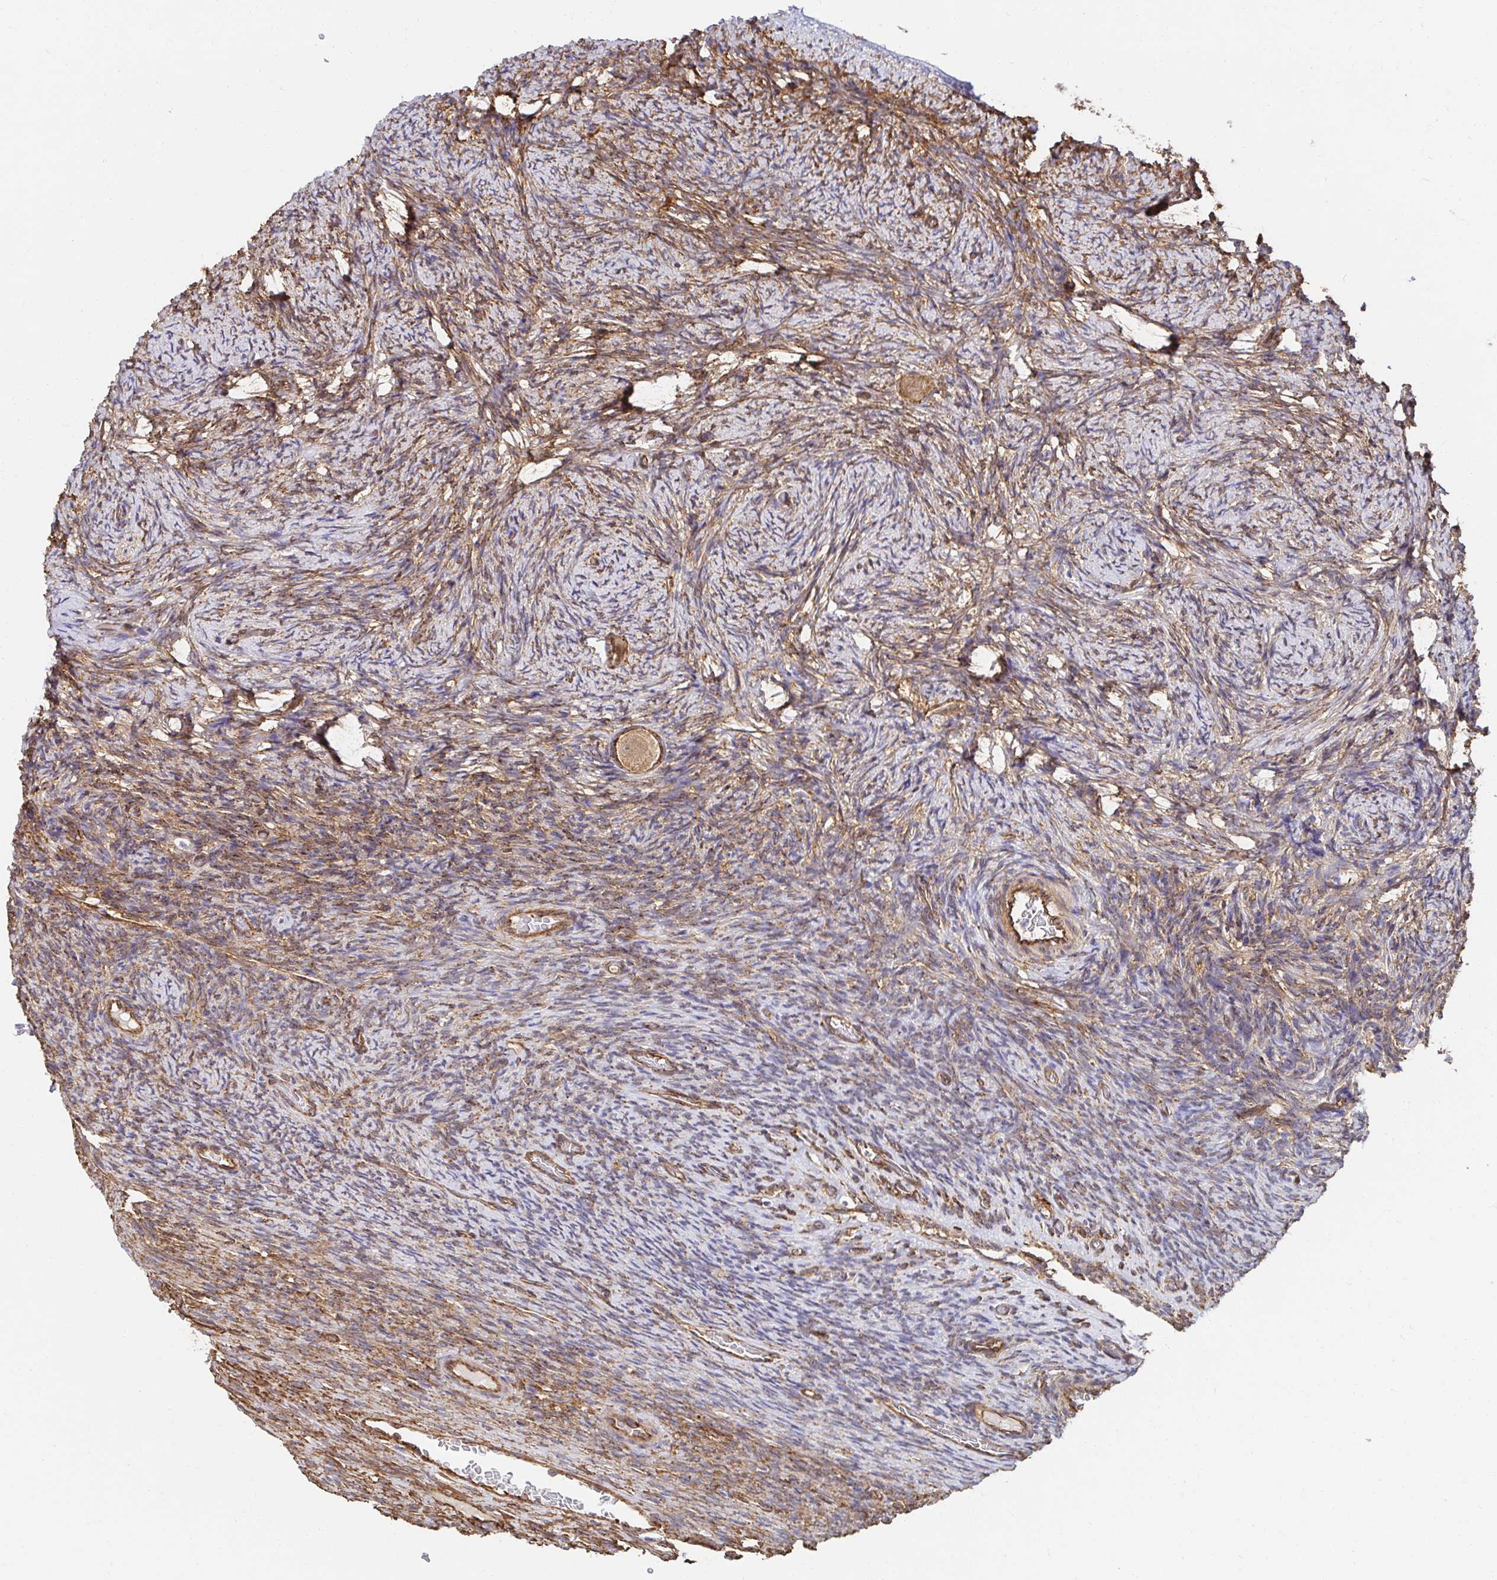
{"staining": {"intensity": "moderate", "quantity": ">75%", "location": "cytoplasmic/membranous"}, "tissue": "ovary", "cell_type": "Follicle cells", "image_type": "normal", "snomed": [{"axis": "morphology", "description": "Normal tissue, NOS"}, {"axis": "topography", "description": "Ovary"}], "caption": "Ovary stained with DAB immunohistochemistry (IHC) shows medium levels of moderate cytoplasmic/membranous positivity in approximately >75% of follicle cells. (IHC, brightfield microscopy, high magnification).", "gene": "CTTN", "patient": {"sex": "female", "age": 34}}